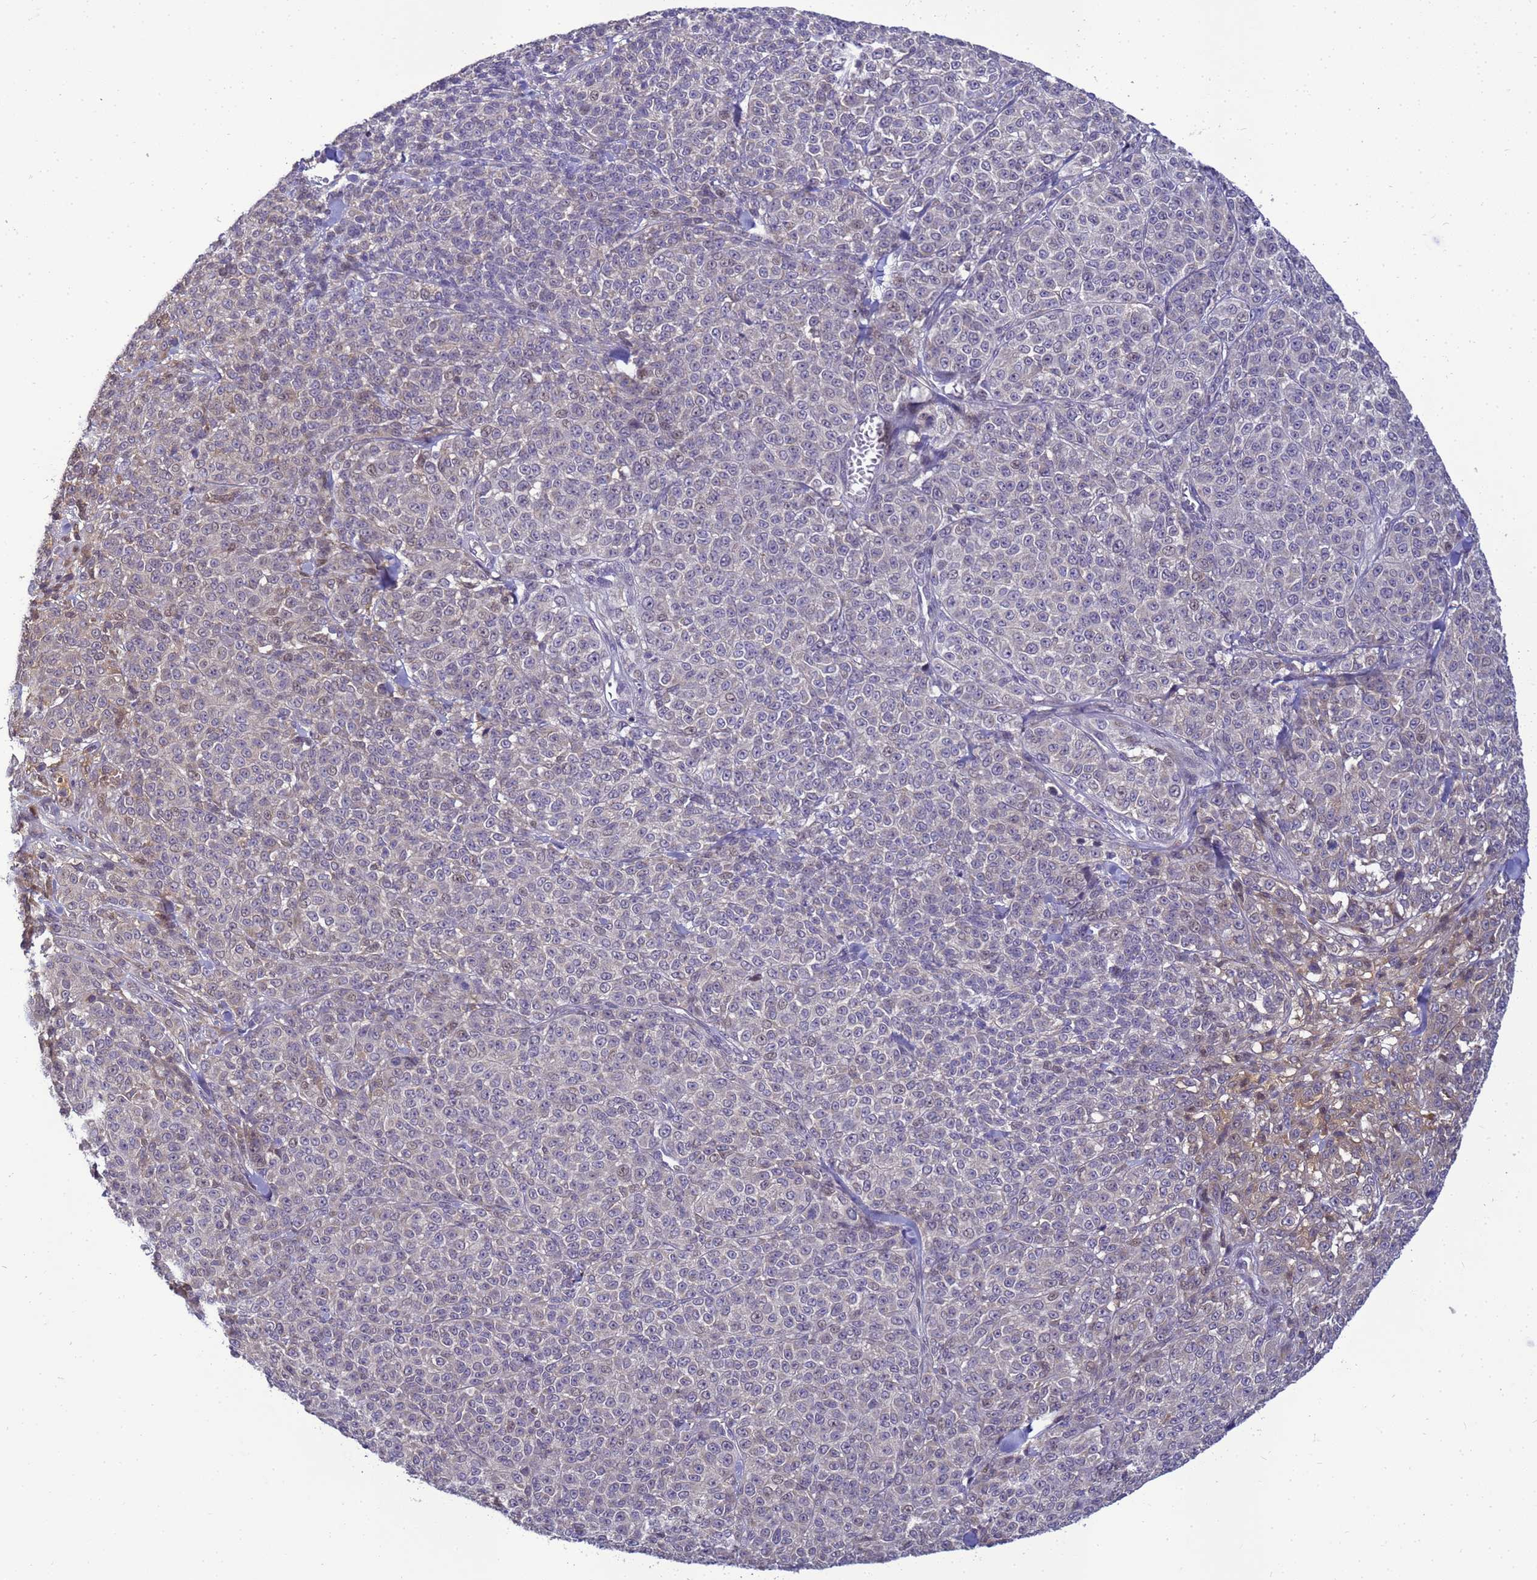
{"staining": {"intensity": "negative", "quantity": "none", "location": "none"}, "tissue": "melanoma", "cell_type": "Tumor cells", "image_type": "cancer", "snomed": [{"axis": "morphology", "description": "Normal tissue, NOS"}, {"axis": "morphology", "description": "Malignant melanoma, NOS"}, {"axis": "topography", "description": "Skin"}], "caption": "Immunohistochemical staining of human malignant melanoma reveals no significant staining in tumor cells.", "gene": "TMEM74B", "patient": {"sex": "female", "age": 34}}